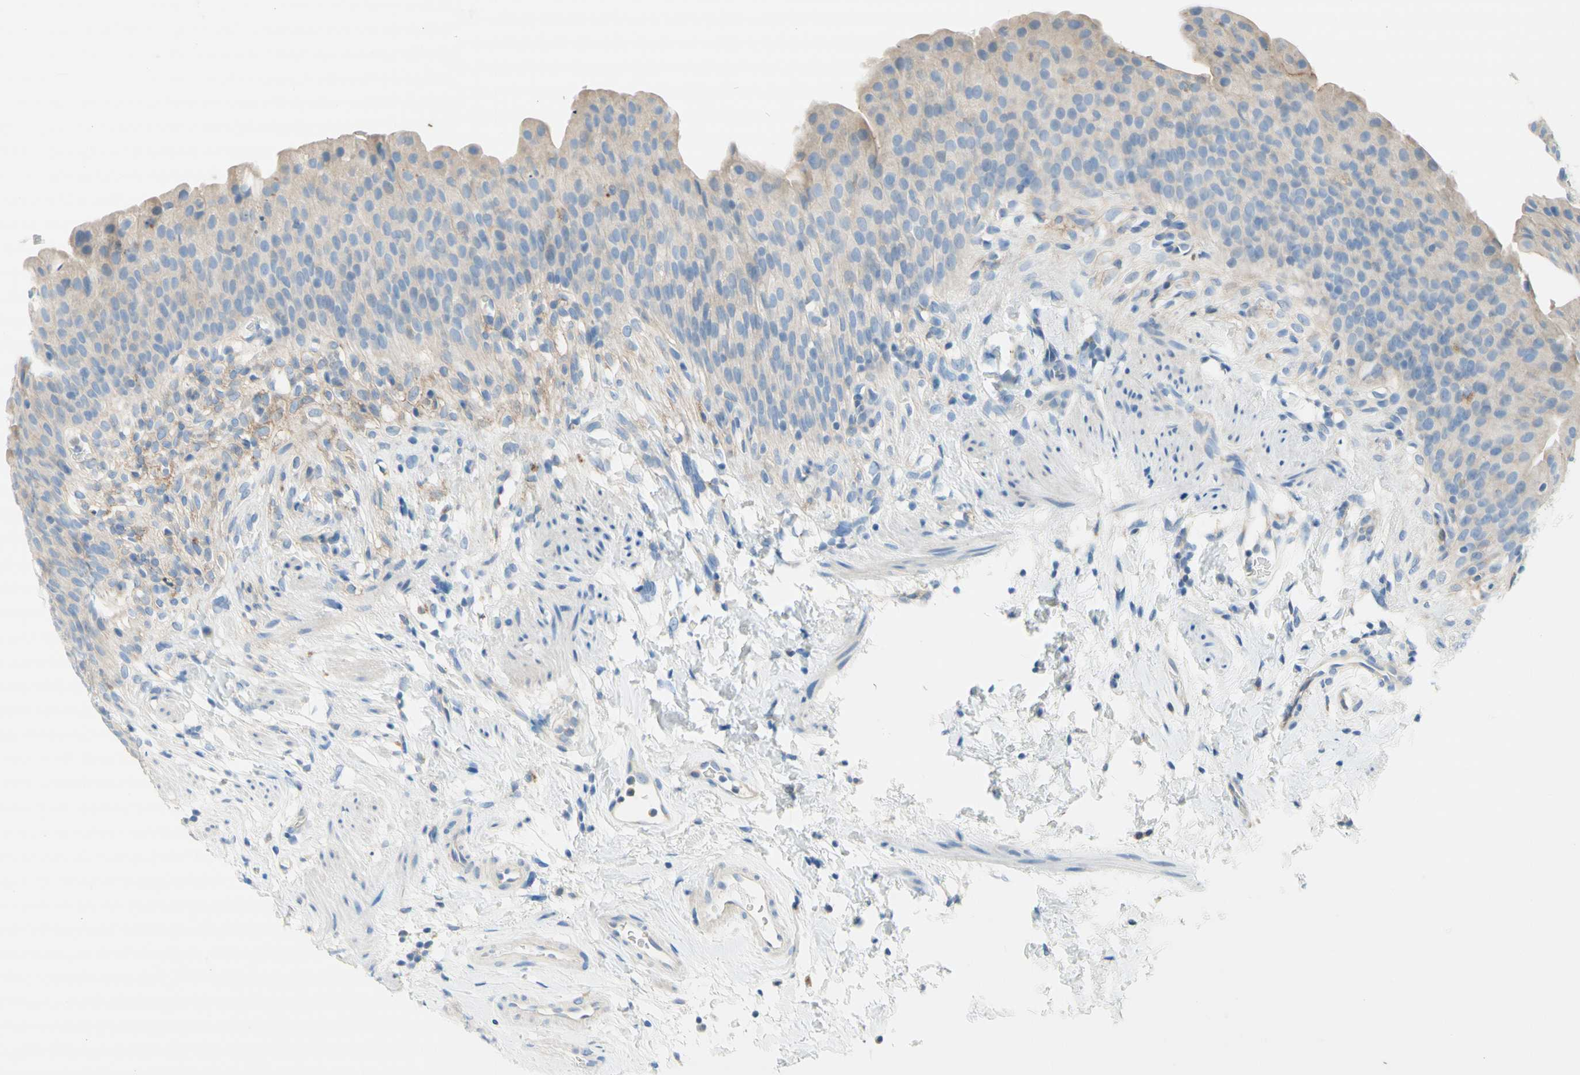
{"staining": {"intensity": "weak", "quantity": ">75%", "location": "cytoplasmic/membranous"}, "tissue": "urinary bladder", "cell_type": "Urothelial cells", "image_type": "normal", "snomed": [{"axis": "morphology", "description": "Normal tissue, NOS"}, {"axis": "topography", "description": "Urinary bladder"}], "caption": "DAB (3,3'-diaminobenzidine) immunohistochemical staining of normal human urinary bladder reveals weak cytoplasmic/membranous protein expression in about >75% of urothelial cells.", "gene": "F3", "patient": {"sex": "female", "age": 79}}